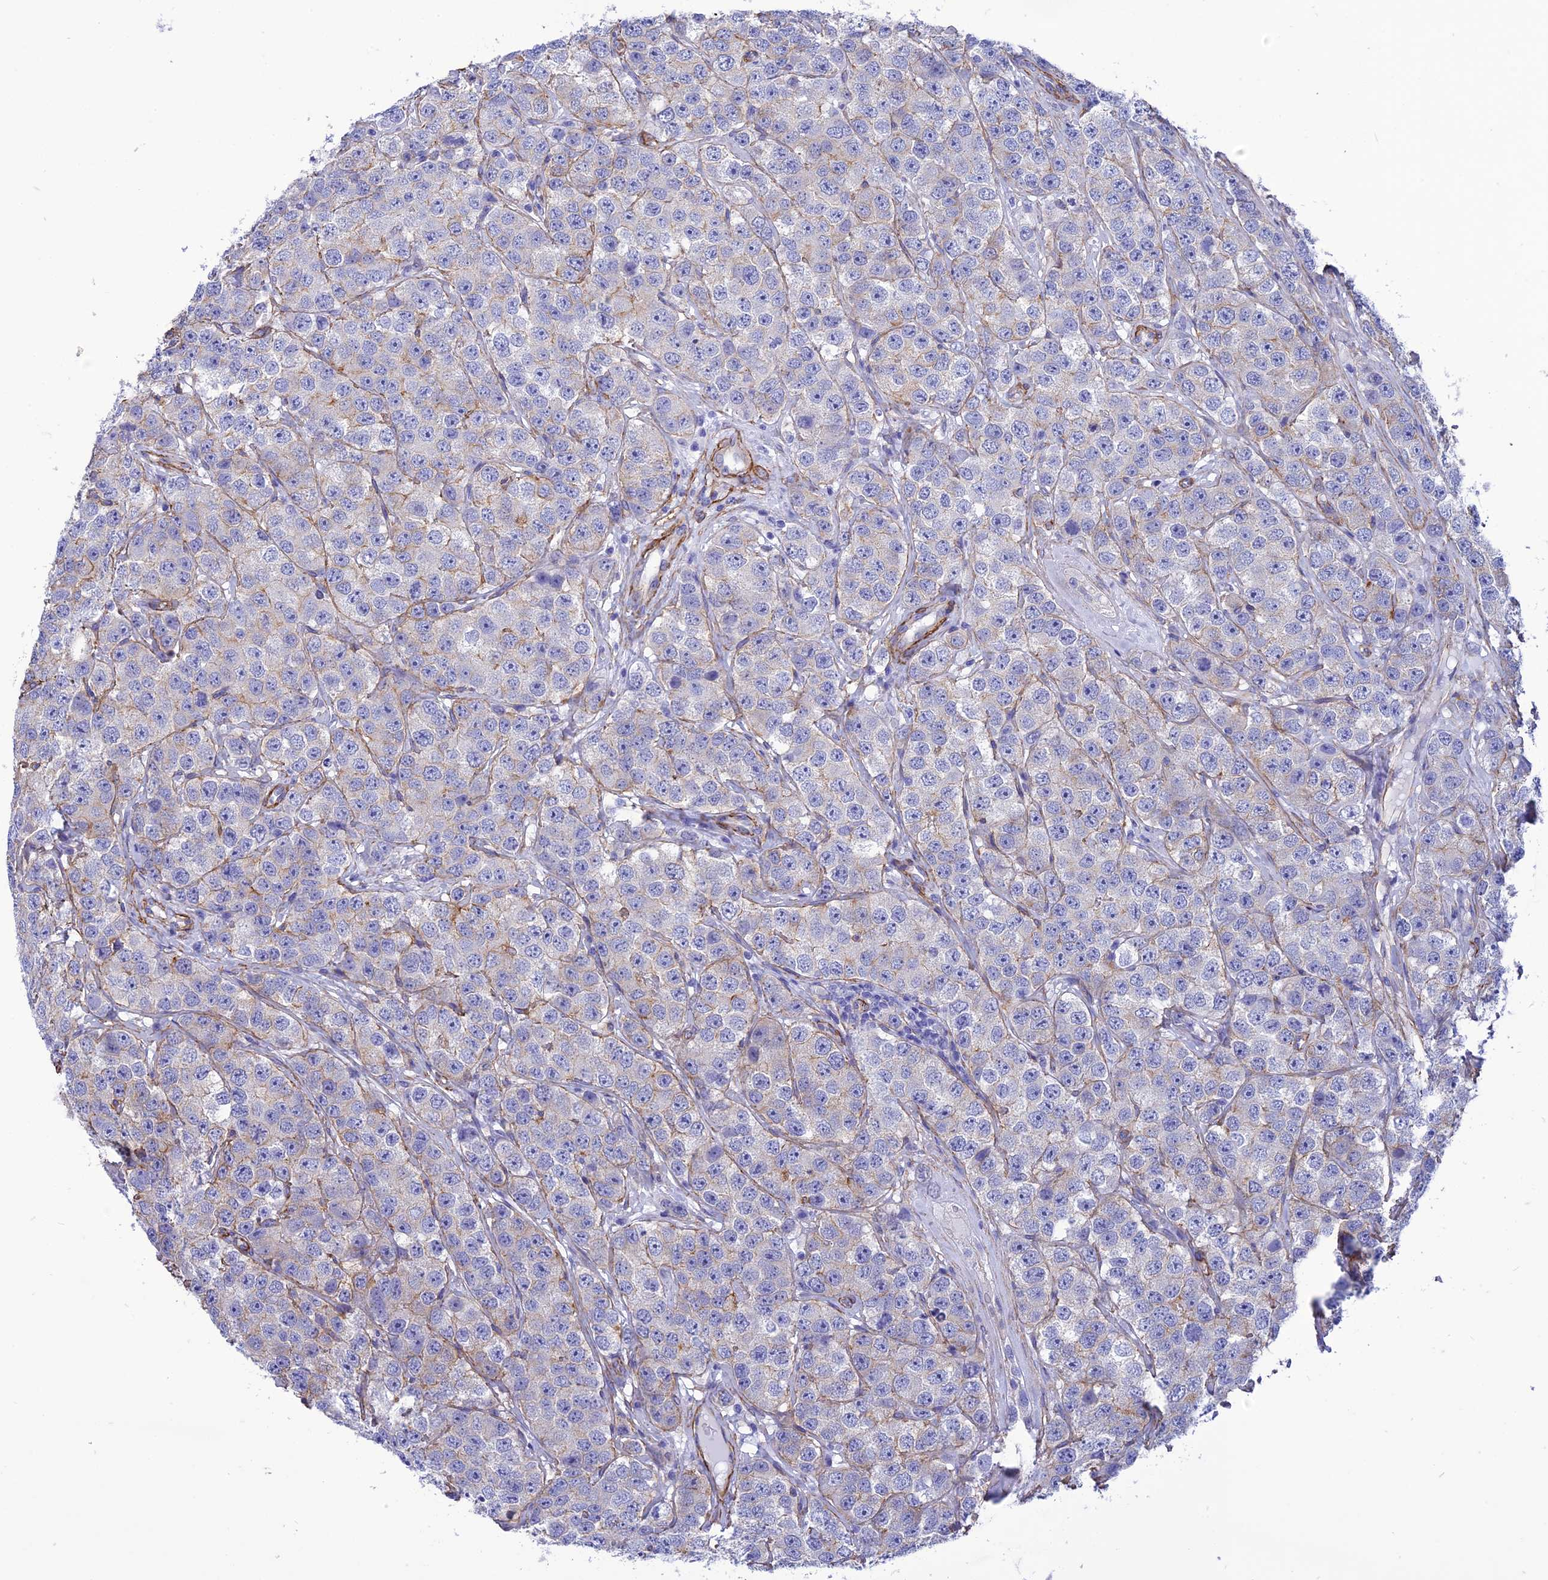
{"staining": {"intensity": "negative", "quantity": "none", "location": "none"}, "tissue": "testis cancer", "cell_type": "Tumor cells", "image_type": "cancer", "snomed": [{"axis": "morphology", "description": "Seminoma, NOS"}, {"axis": "topography", "description": "Testis"}], "caption": "Immunohistochemistry of human testis cancer (seminoma) exhibits no staining in tumor cells. The staining is performed using DAB (3,3'-diaminobenzidine) brown chromogen with nuclei counter-stained in using hematoxylin.", "gene": "NKD1", "patient": {"sex": "male", "age": 28}}